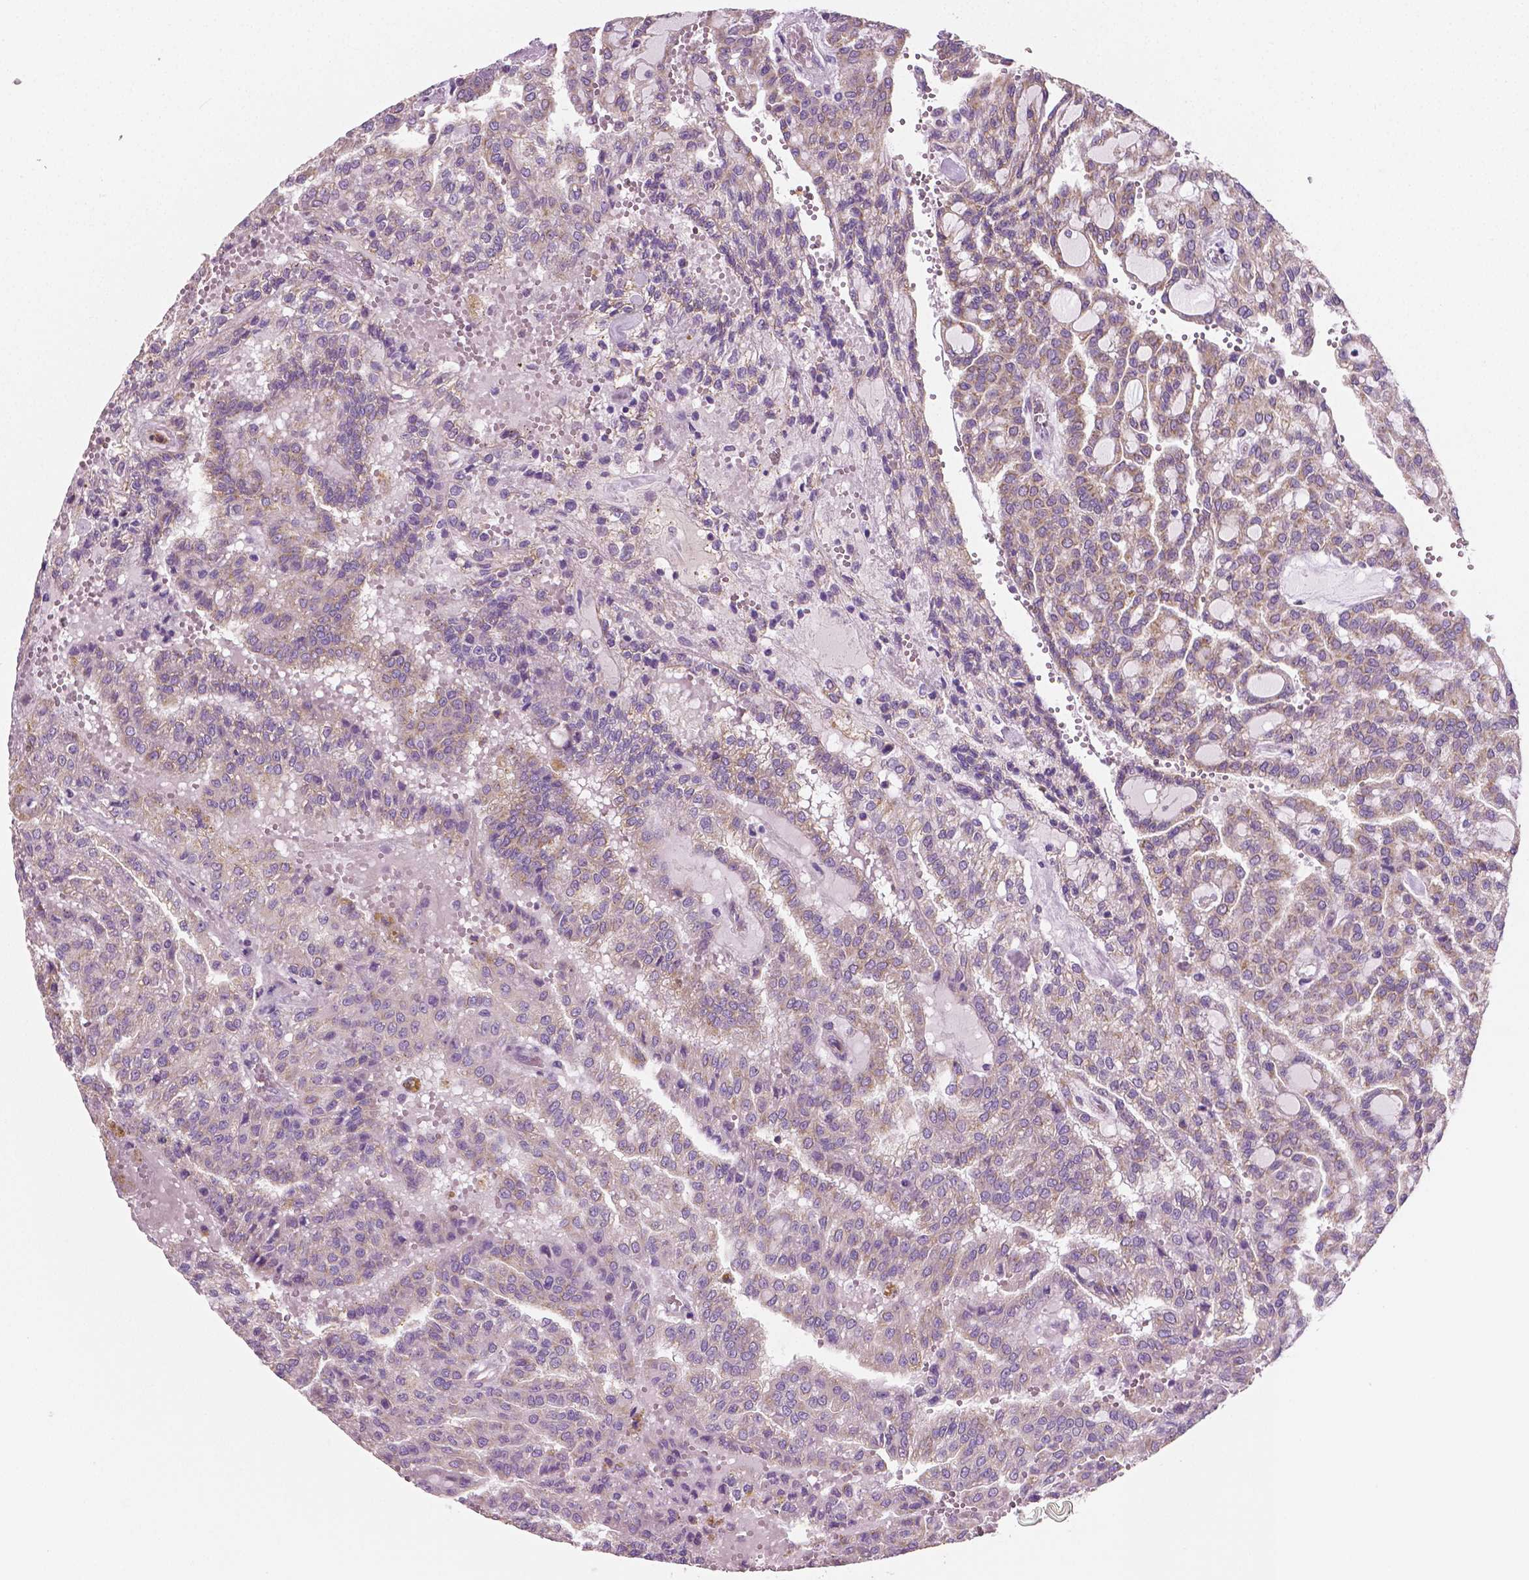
{"staining": {"intensity": "weak", "quantity": "<25%", "location": "cytoplasmic/membranous"}, "tissue": "renal cancer", "cell_type": "Tumor cells", "image_type": "cancer", "snomed": [{"axis": "morphology", "description": "Adenocarcinoma, NOS"}, {"axis": "topography", "description": "Kidney"}], "caption": "Renal cancer stained for a protein using IHC reveals no staining tumor cells.", "gene": "PTX3", "patient": {"sex": "male", "age": 63}}